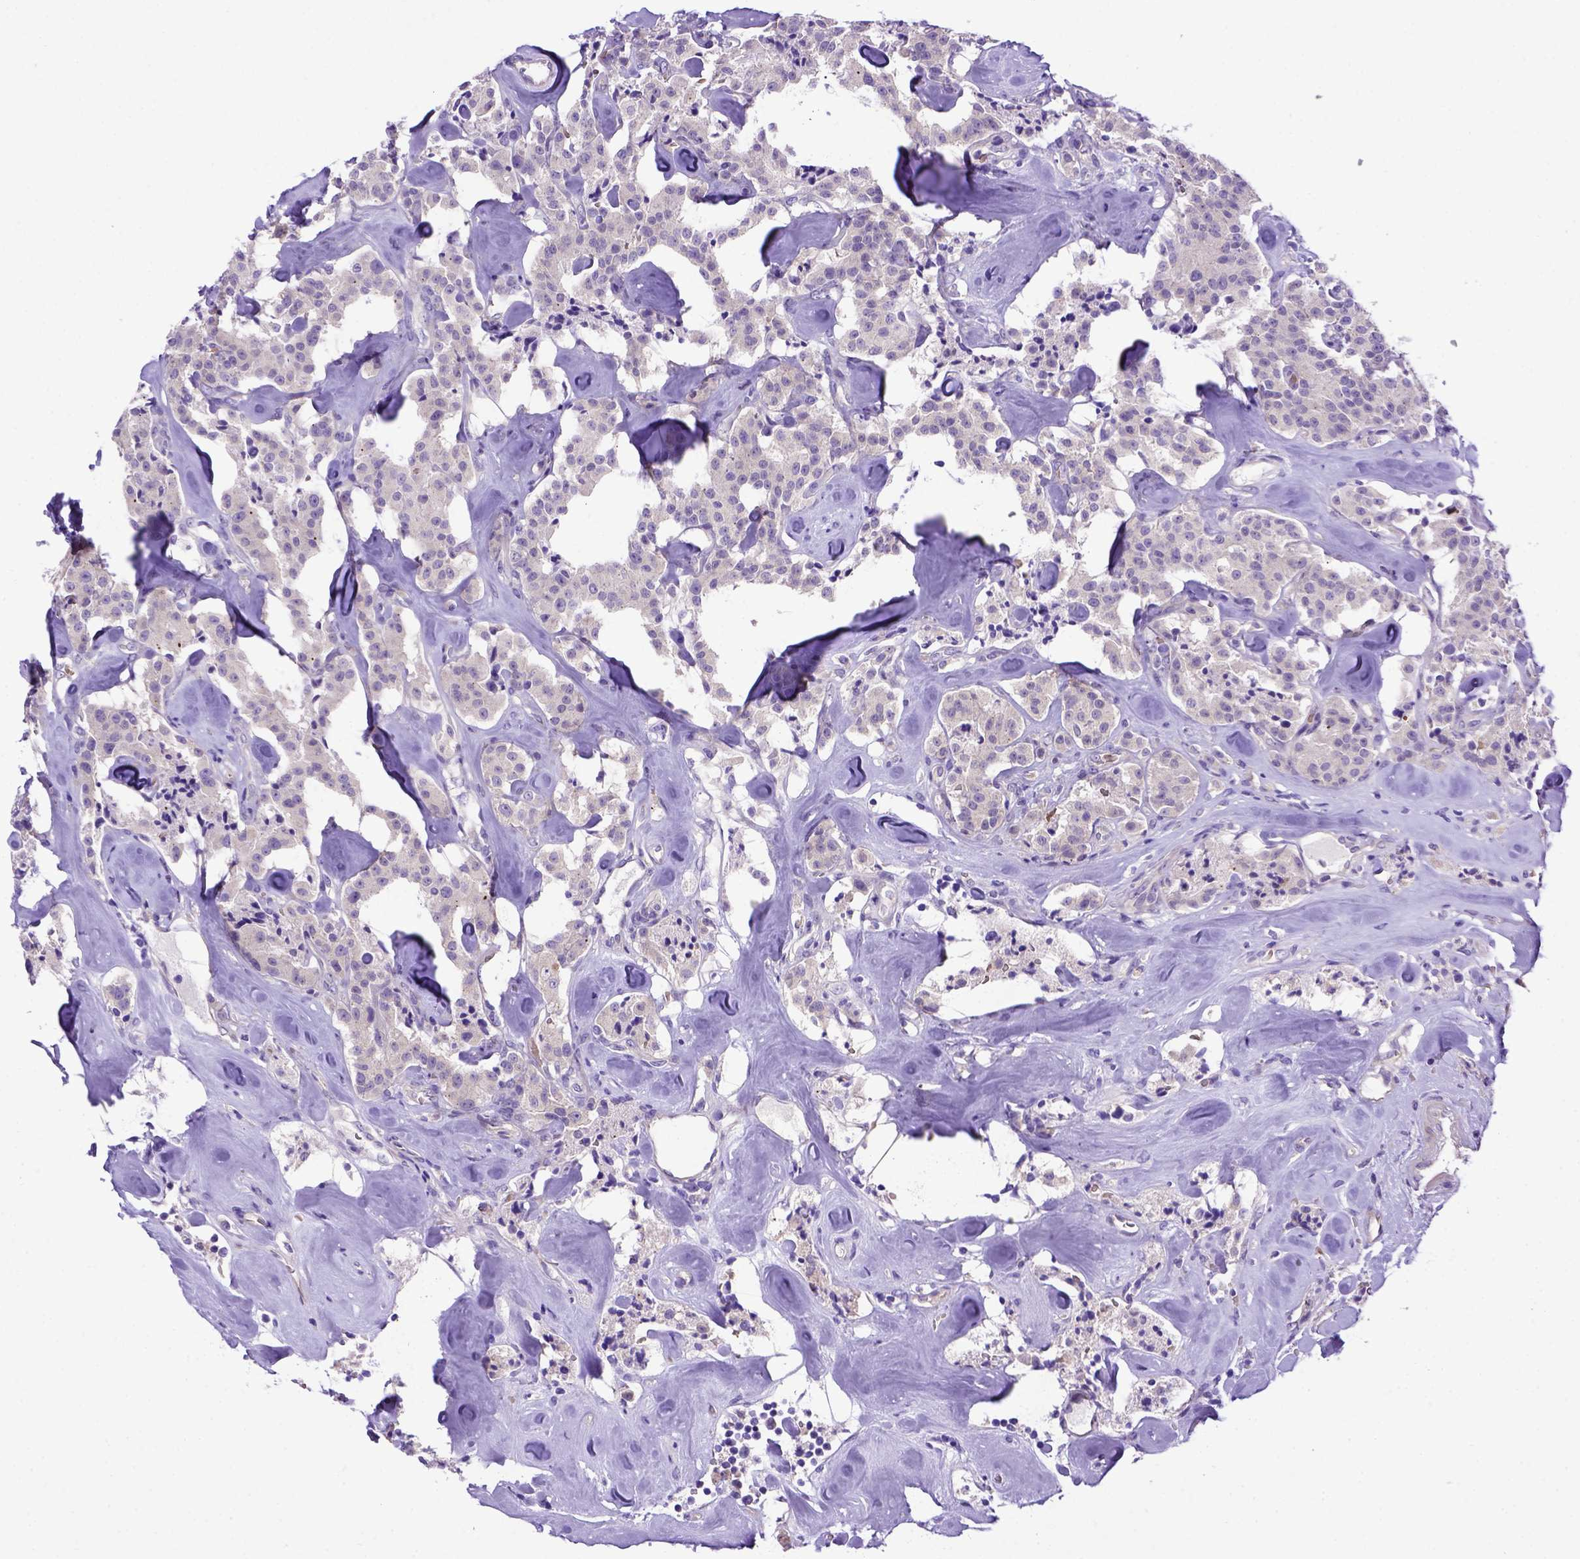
{"staining": {"intensity": "negative", "quantity": "none", "location": "none"}, "tissue": "carcinoid", "cell_type": "Tumor cells", "image_type": "cancer", "snomed": [{"axis": "morphology", "description": "Carcinoid, malignant, NOS"}, {"axis": "topography", "description": "Pancreas"}], "caption": "There is no significant positivity in tumor cells of malignant carcinoid. Brightfield microscopy of immunohistochemistry (IHC) stained with DAB (3,3'-diaminobenzidine) (brown) and hematoxylin (blue), captured at high magnification.", "gene": "ADAM12", "patient": {"sex": "male", "age": 41}}